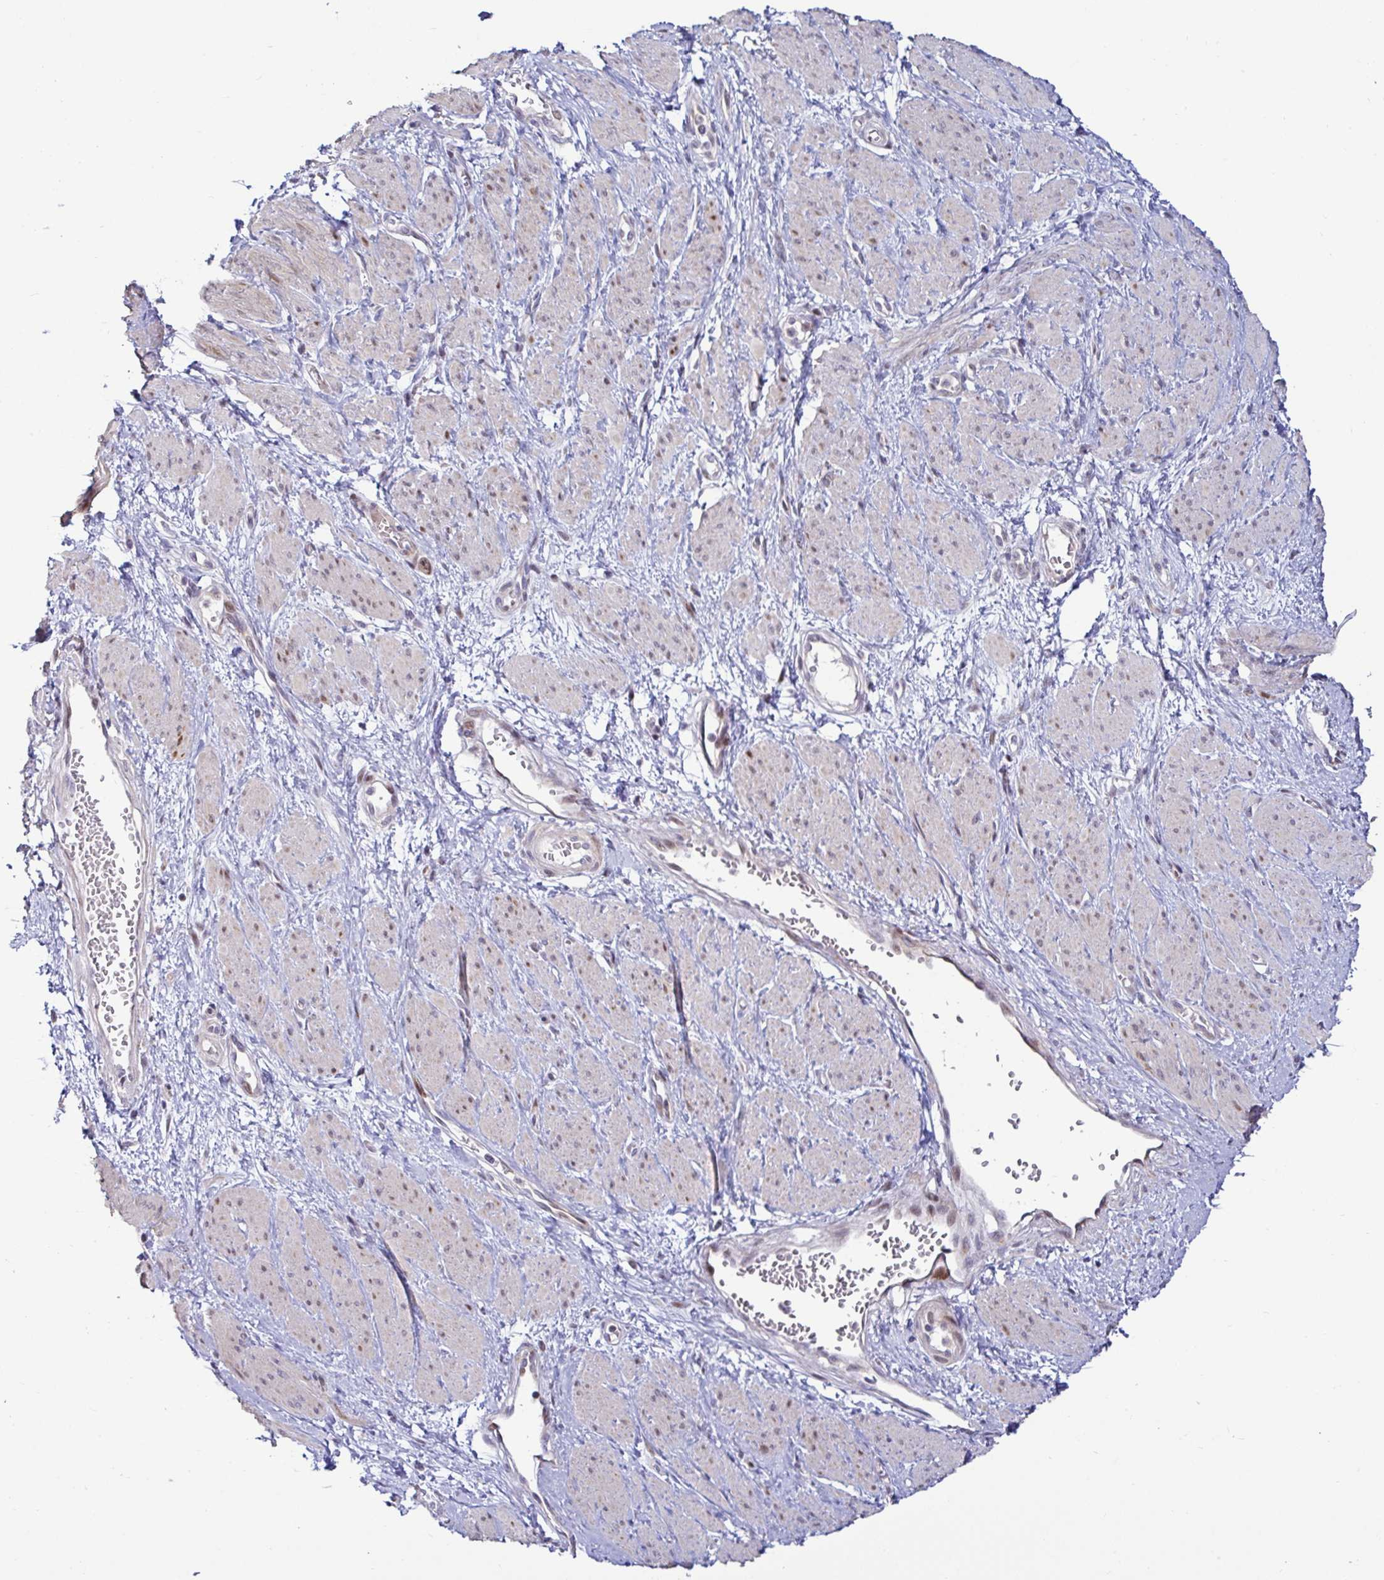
{"staining": {"intensity": "weak", "quantity": "<25%", "location": "cytoplasmic/membranous"}, "tissue": "smooth muscle", "cell_type": "Smooth muscle cells", "image_type": "normal", "snomed": [{"axis": "morphology", "description": "Normal tissue, NOS"}, {"axis": "topography", "description": "Smooth muscle"}, {"axis": "topography", "description": "Uterus"}], "caption": "High magnification brightfield microscopy of benign smooth muscle stained with DAB (brown) and counterstained with hematoxylin (blue): smooth muscle cells show no significant expression. Nuclei are stained in blue.", "gene": "DZIP1", "patient": {"sex": "female", "age": 39}}